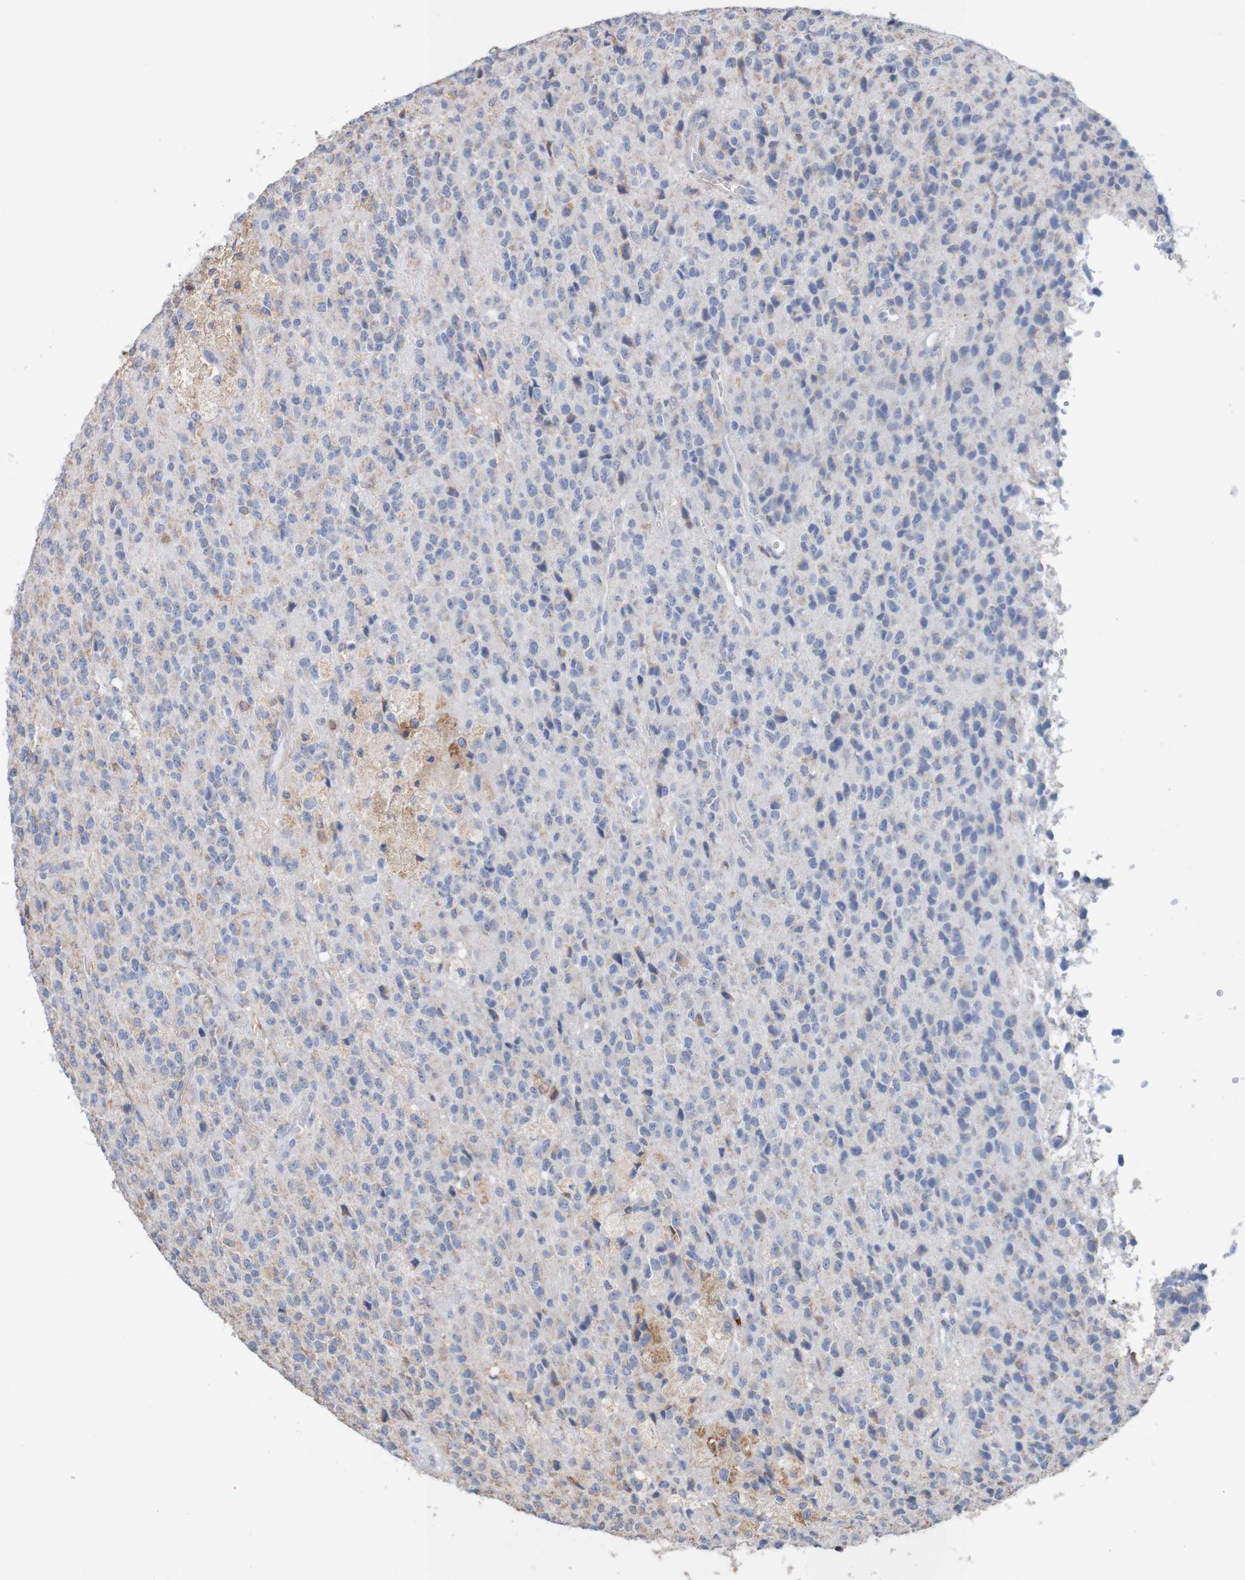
{"staining": {"intensity": "negative", "quantity": "none", "location": "none"}, "tissue": "glioma", "cell_type": "Tumor cells", "image_type": "cancer", "snomed": [{"axis": "morphology", "description": "Glioma, malignant, High grade"}, {"axis": "topography", "description": "pancreas cauda"}], "caption": "High magnification brightfield microscopy of glioma stained with DAB (brown) and counterstained with hematoxylin (blue): tumor cells show no significant staining. Nuclei are stained in blue.", "gene": "PDIA3", "patient": {"sex": "male", "age": 60}}